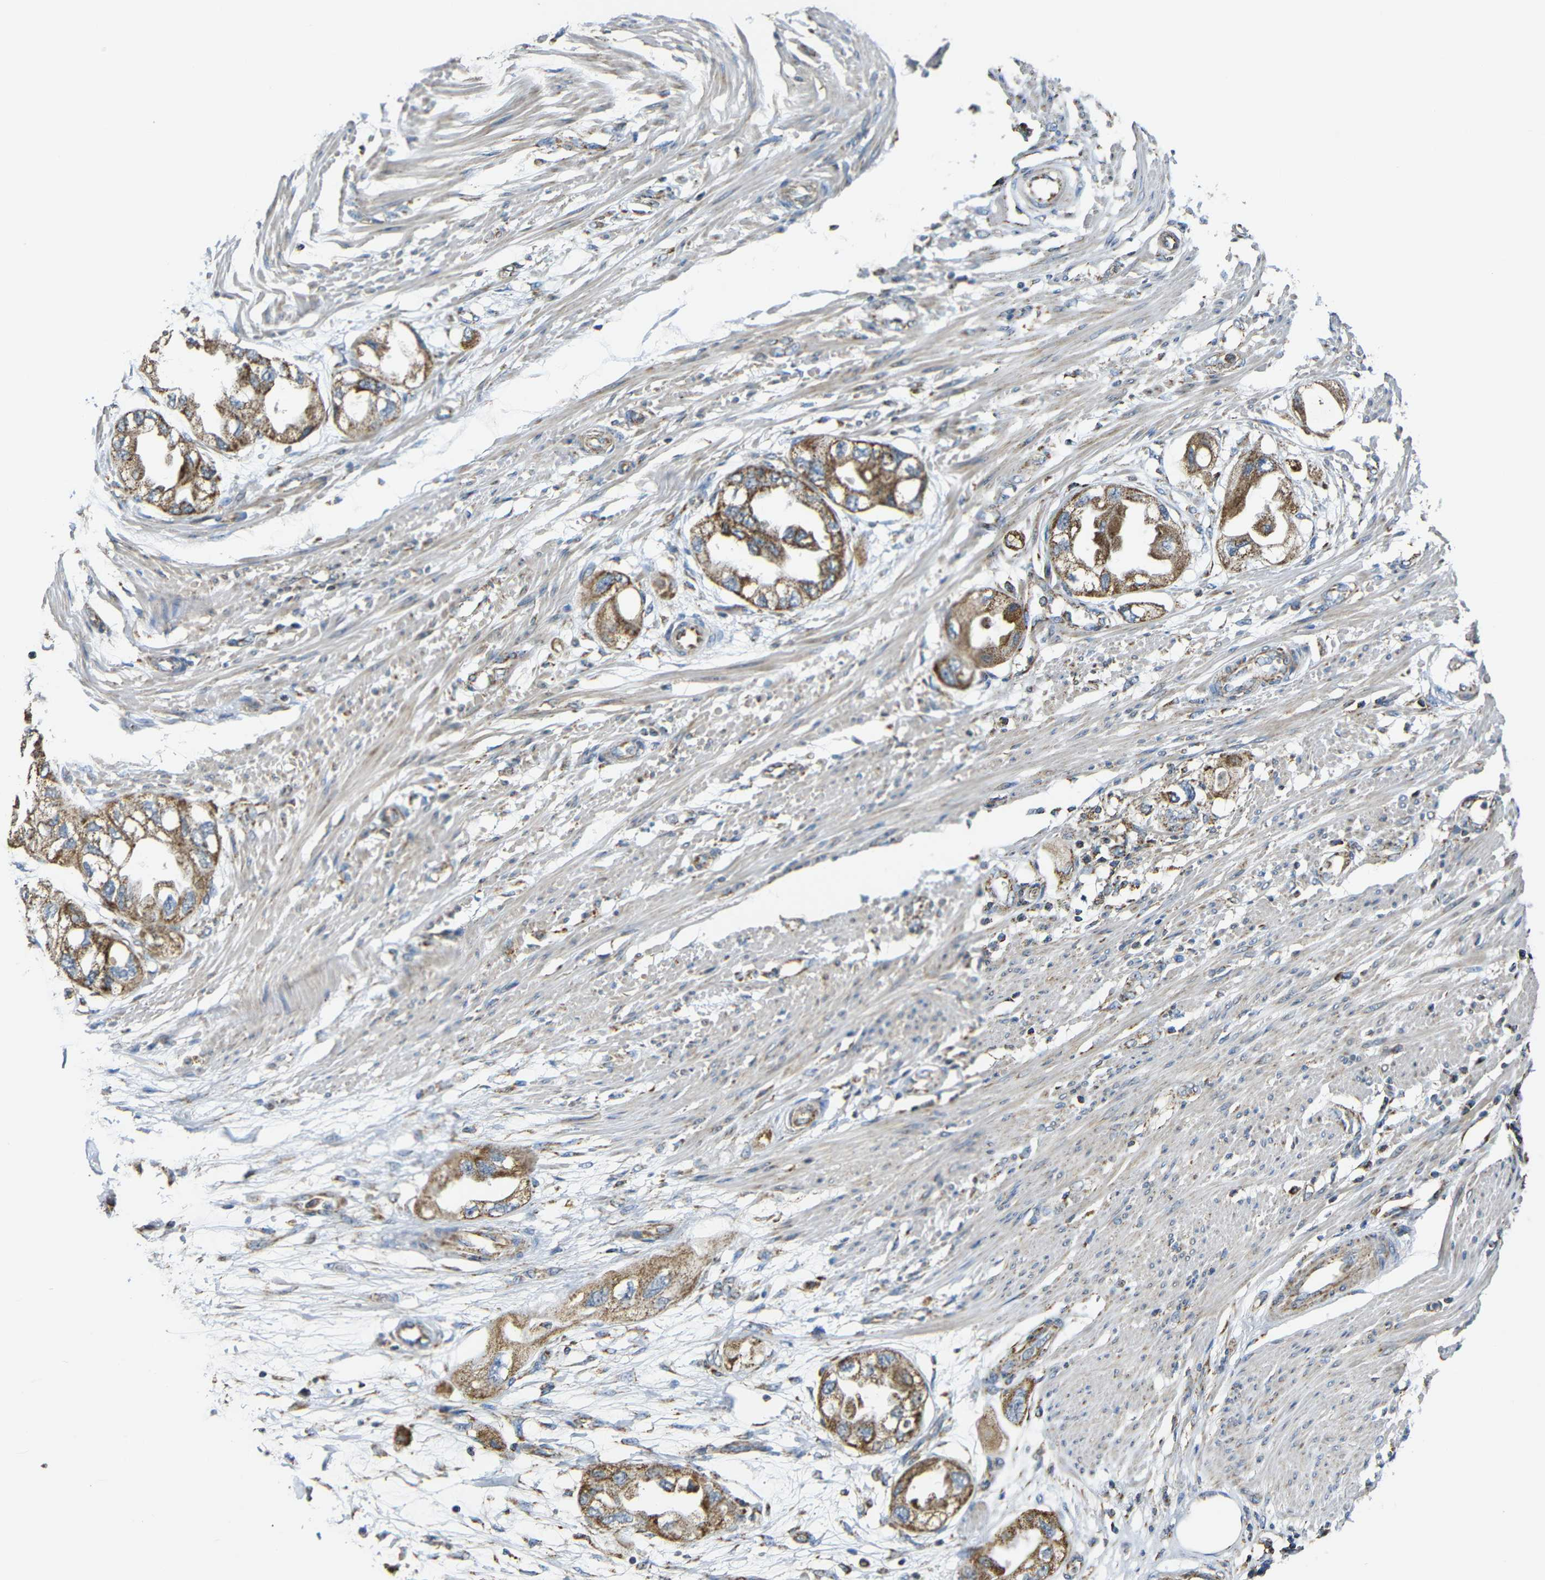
{"staining": {"intensity": "moderate", "quantity": ">75%", "location": "cytoplasmic/membranous"}, "tissue": "endometrial cancer", "cell_type": "Tumor cells", "image_type": "cancer", "snomed": [{"axis": "morphology", "description": "Adenocarcinoma, NOS"}, {"axis": "topography", "description": "Endometrium"}], "caption": "A micrograph of adenocarcinoma (endometrial) stained for a protein reveals moderate cytoplasmic/membranous brown staining in tumor cells. The staining was performed using DAB, with brown indicating positive protein expression. Nuclei are stained blue with hematoxylin.", "gene": "NR3C2", "patient": {"sex": "female", "age": 67}}